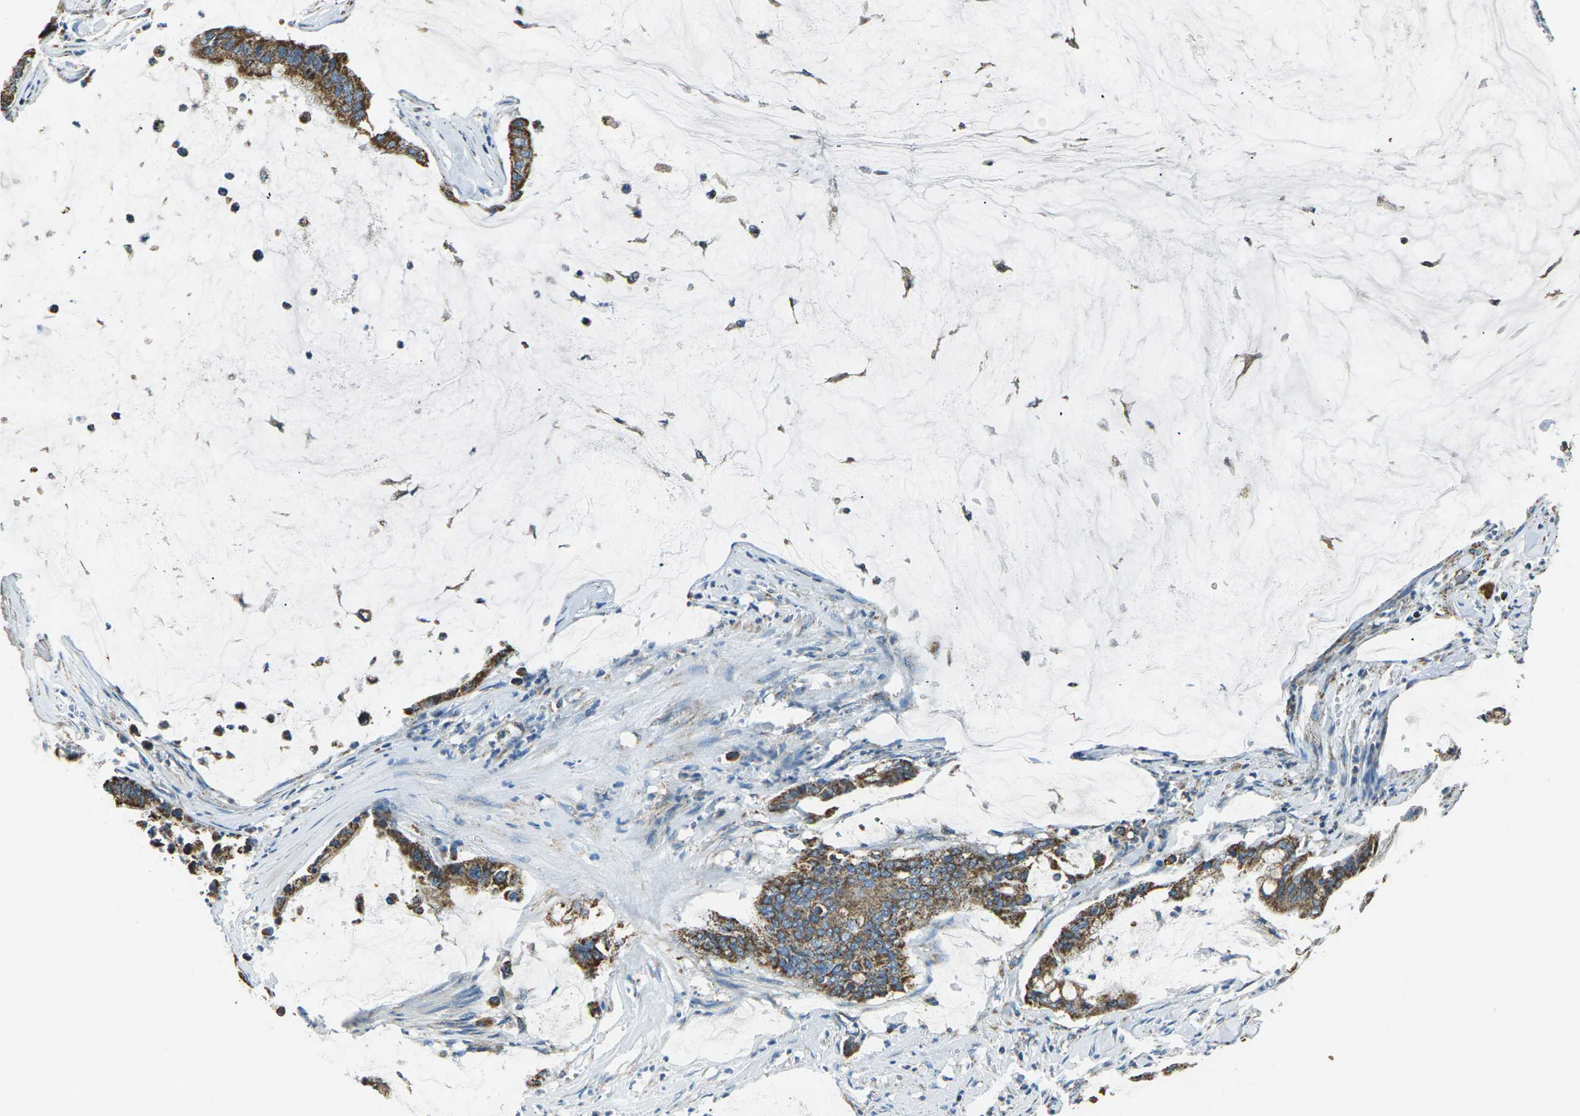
{"staining": {"intensity": "strong", "quantity": ">75%", "location": "cytoplasmic/membranous"}, "tissue": "pancreatic cancer", "cell_type": "Tumor cells", "image_type": "cancer", "snomed": [{"axis": "morphology", "description": "Adenocarcinoma, NOS"}, {"axis": "topography", "description": "Pancreas"}], "caption": "Adenocarcinoma (pancreatic) was stained to show a protein in brown. There is high levels of strong cytoplasmic/membranous expression in approximately >75% of tumor cells.", "gene": "IRF3", "patient": {"sex": "male", "age": 41}}